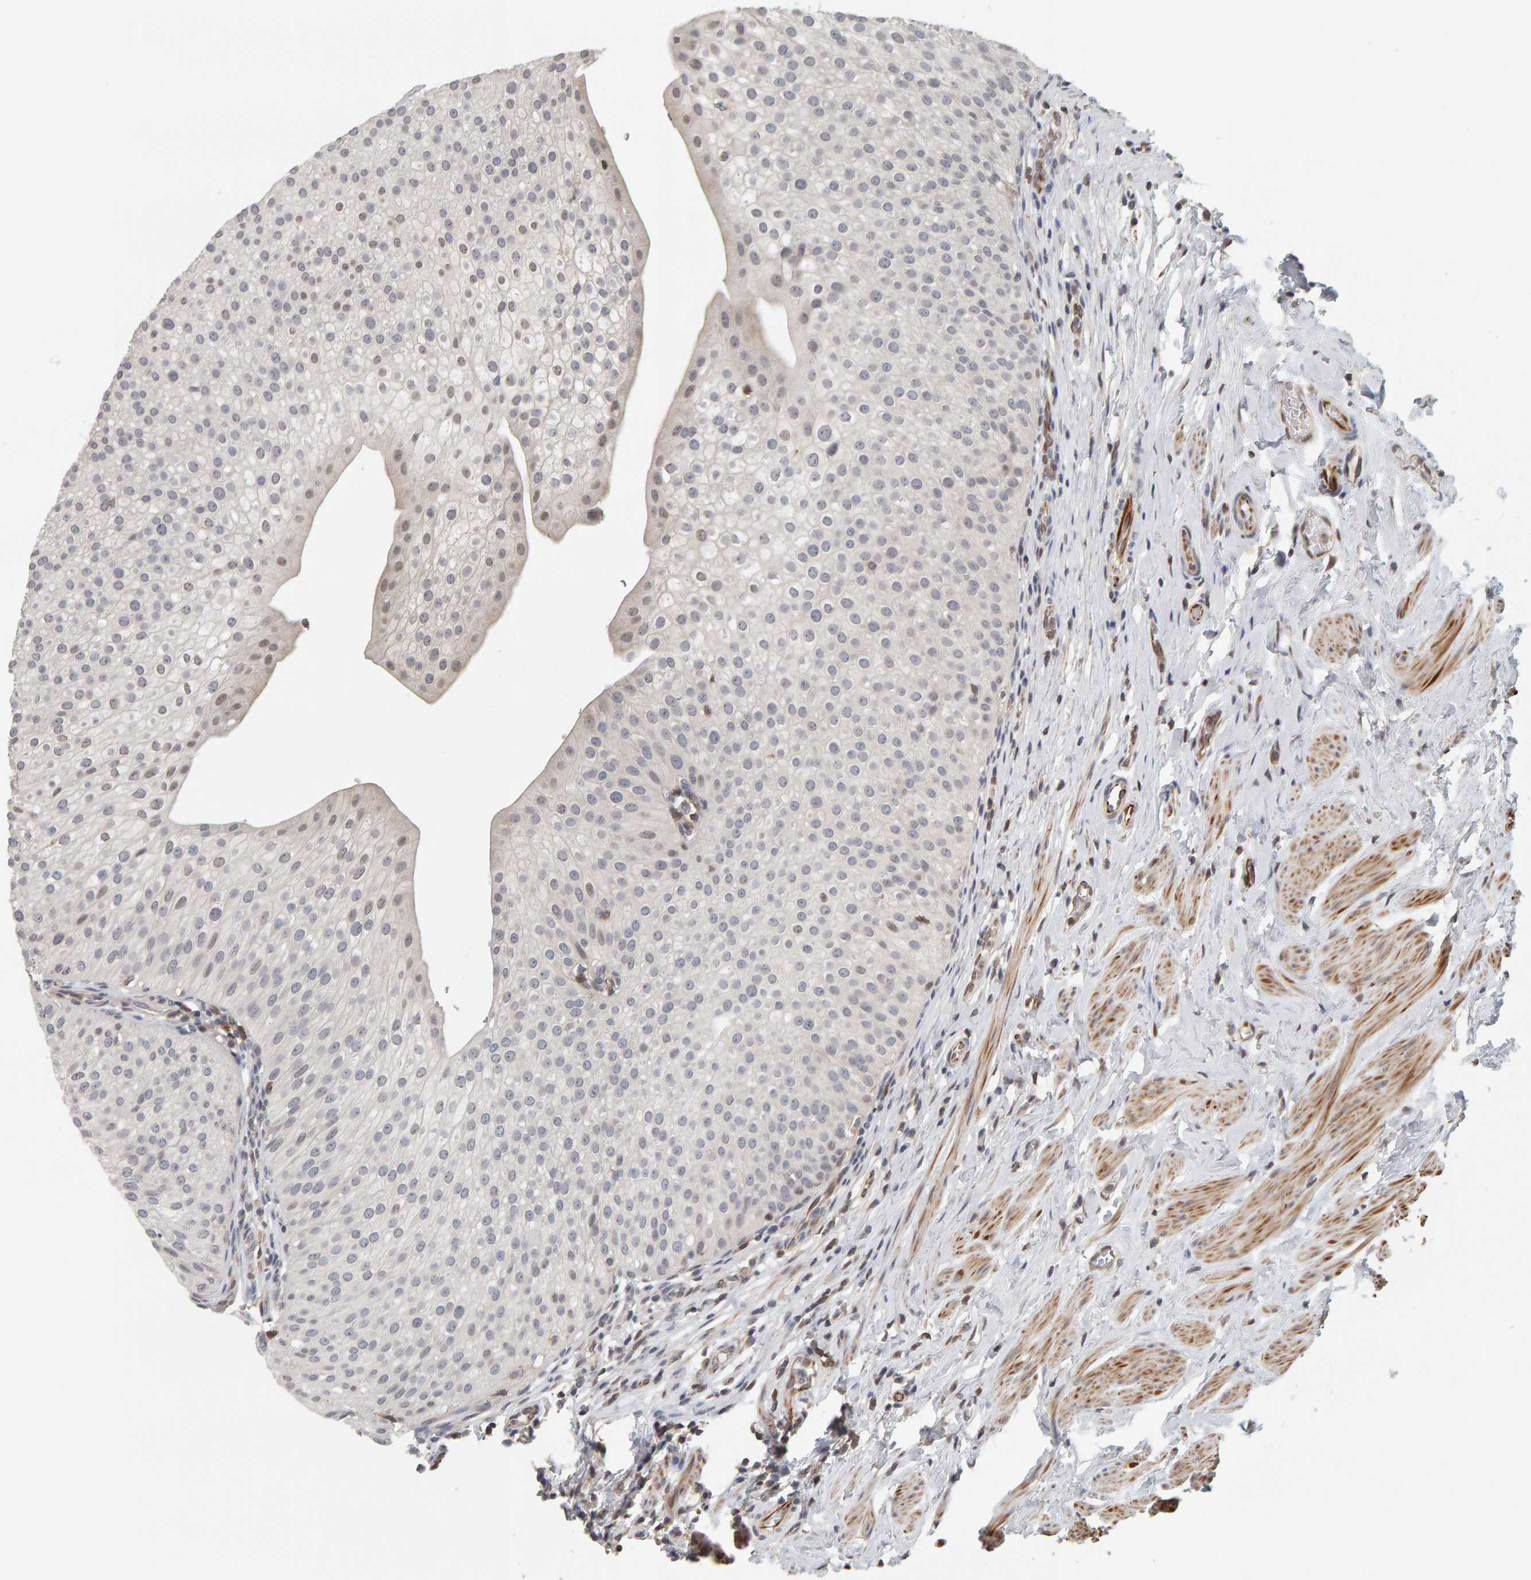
{"staining": {"intensity": "negative", "quantity": "none", "location": "none"}, "tissue": "urothelial cancer", "cell_type": "Tumor cells", "image_type": "cancer", "snomed": [{"axis": "morphology", "description": "Normal tissue, NOS"}, {"axis": "morphology", "description": "Urothelial carcinoma, Low grade"}, {"axis": "topography", "description": "Smooth muscle"}, {"axis": "topography", "description": "Urinary bladder"}], "caption": "IHC image of human urothelial cancer stained for a protein (brown), which shows no staining in tumor cells.", "gene": "TEFM", "patient": {"sex": "male", "age": 60}}